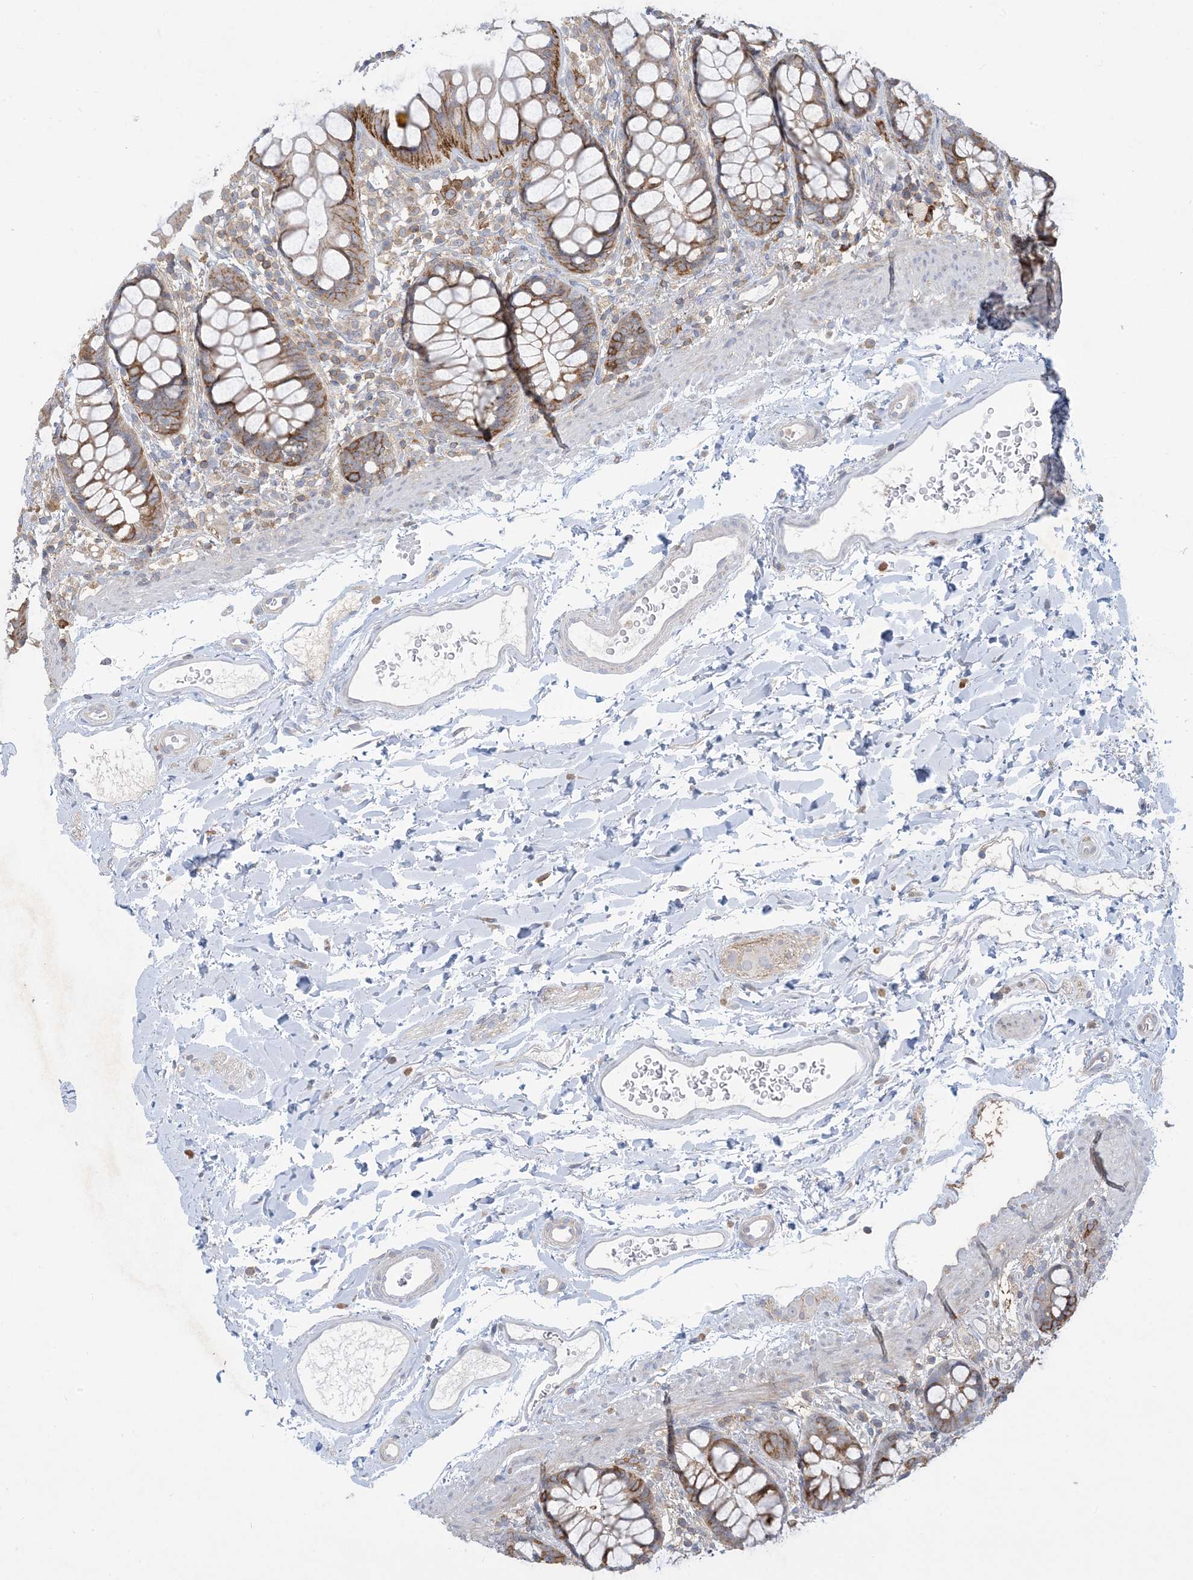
{"staining": {"intensity": "moderate", "quantity": ">75%", "location": "cytoplasmic/membranous"}, "tissue": "rectum", "cell_type": "Glandular cells", "image_type": "normal", "snomed": [{"axis": "morphology", "description": "Normal tissue, NOS"}, {"axis": "topography", "description": "Rectum"}], "caption": "Protein analysis of normal rectum exhibits moderate cytoplasmic/membranous expression in approximately >75% of glandular cells.", "gene": "AOC1", "patient": {"sex": "female", "age": 65}}